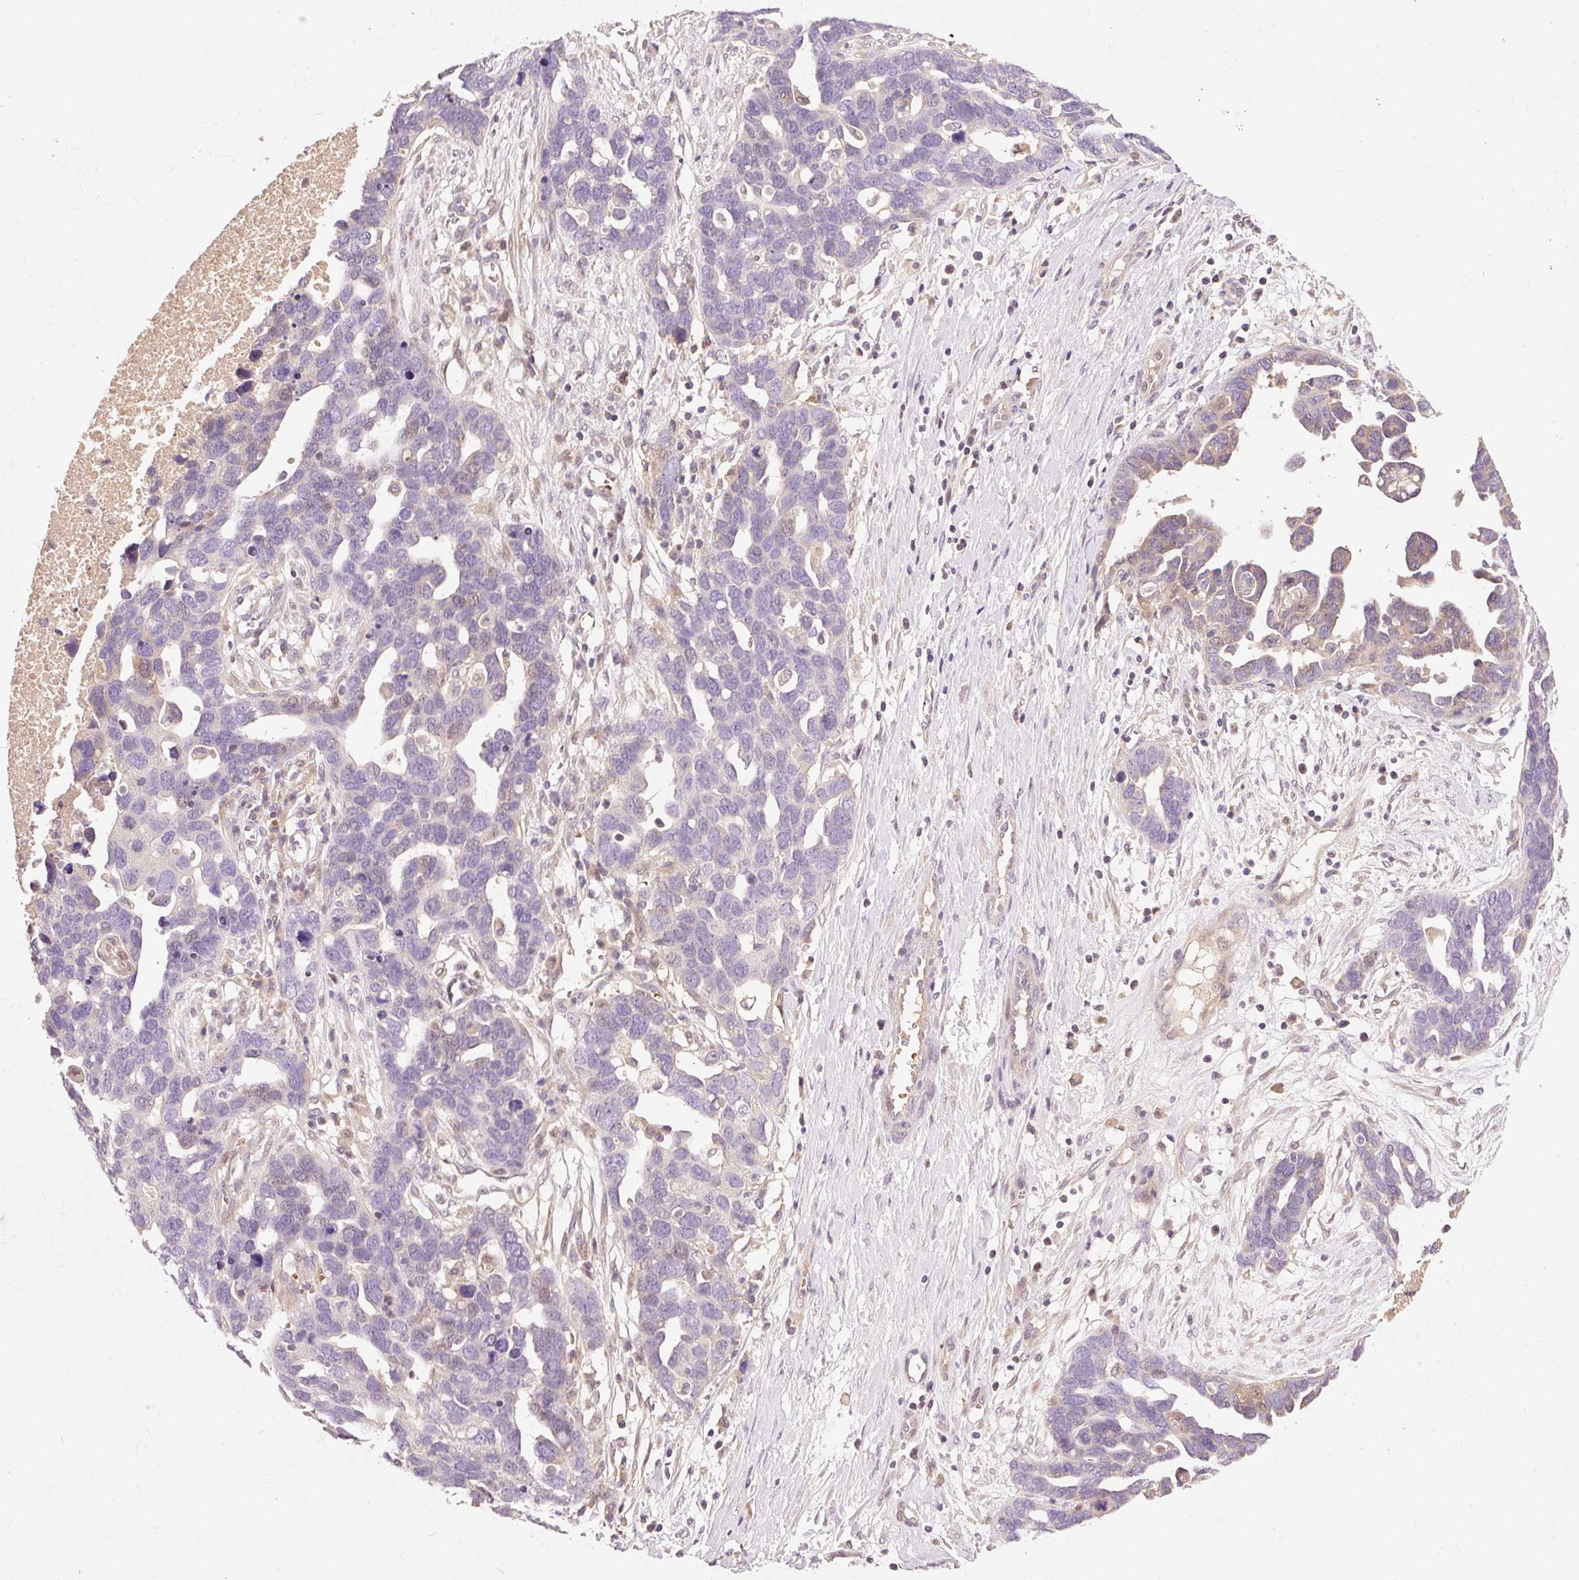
{"staining": {"intensity": "weak", "quantity": "<25%", "location": "cytoplasmic/membranous"}, "tissue": "ovarian cancer", "cell_type": "Tumor cells", "image_type": "cancer", "snomed": [{"axis": "morphology", "description": "Cystadenocarcinoma, serous, NOS"}, {"axis": "topography", "description": "Ovary"}], "caption": "Serous cystadenocarcinoma (ovarian) stained for a protein using IHC shows no expression tumor cells.", "gene": "CMTM8", "patient": {"sex": "female", "age": 54}}